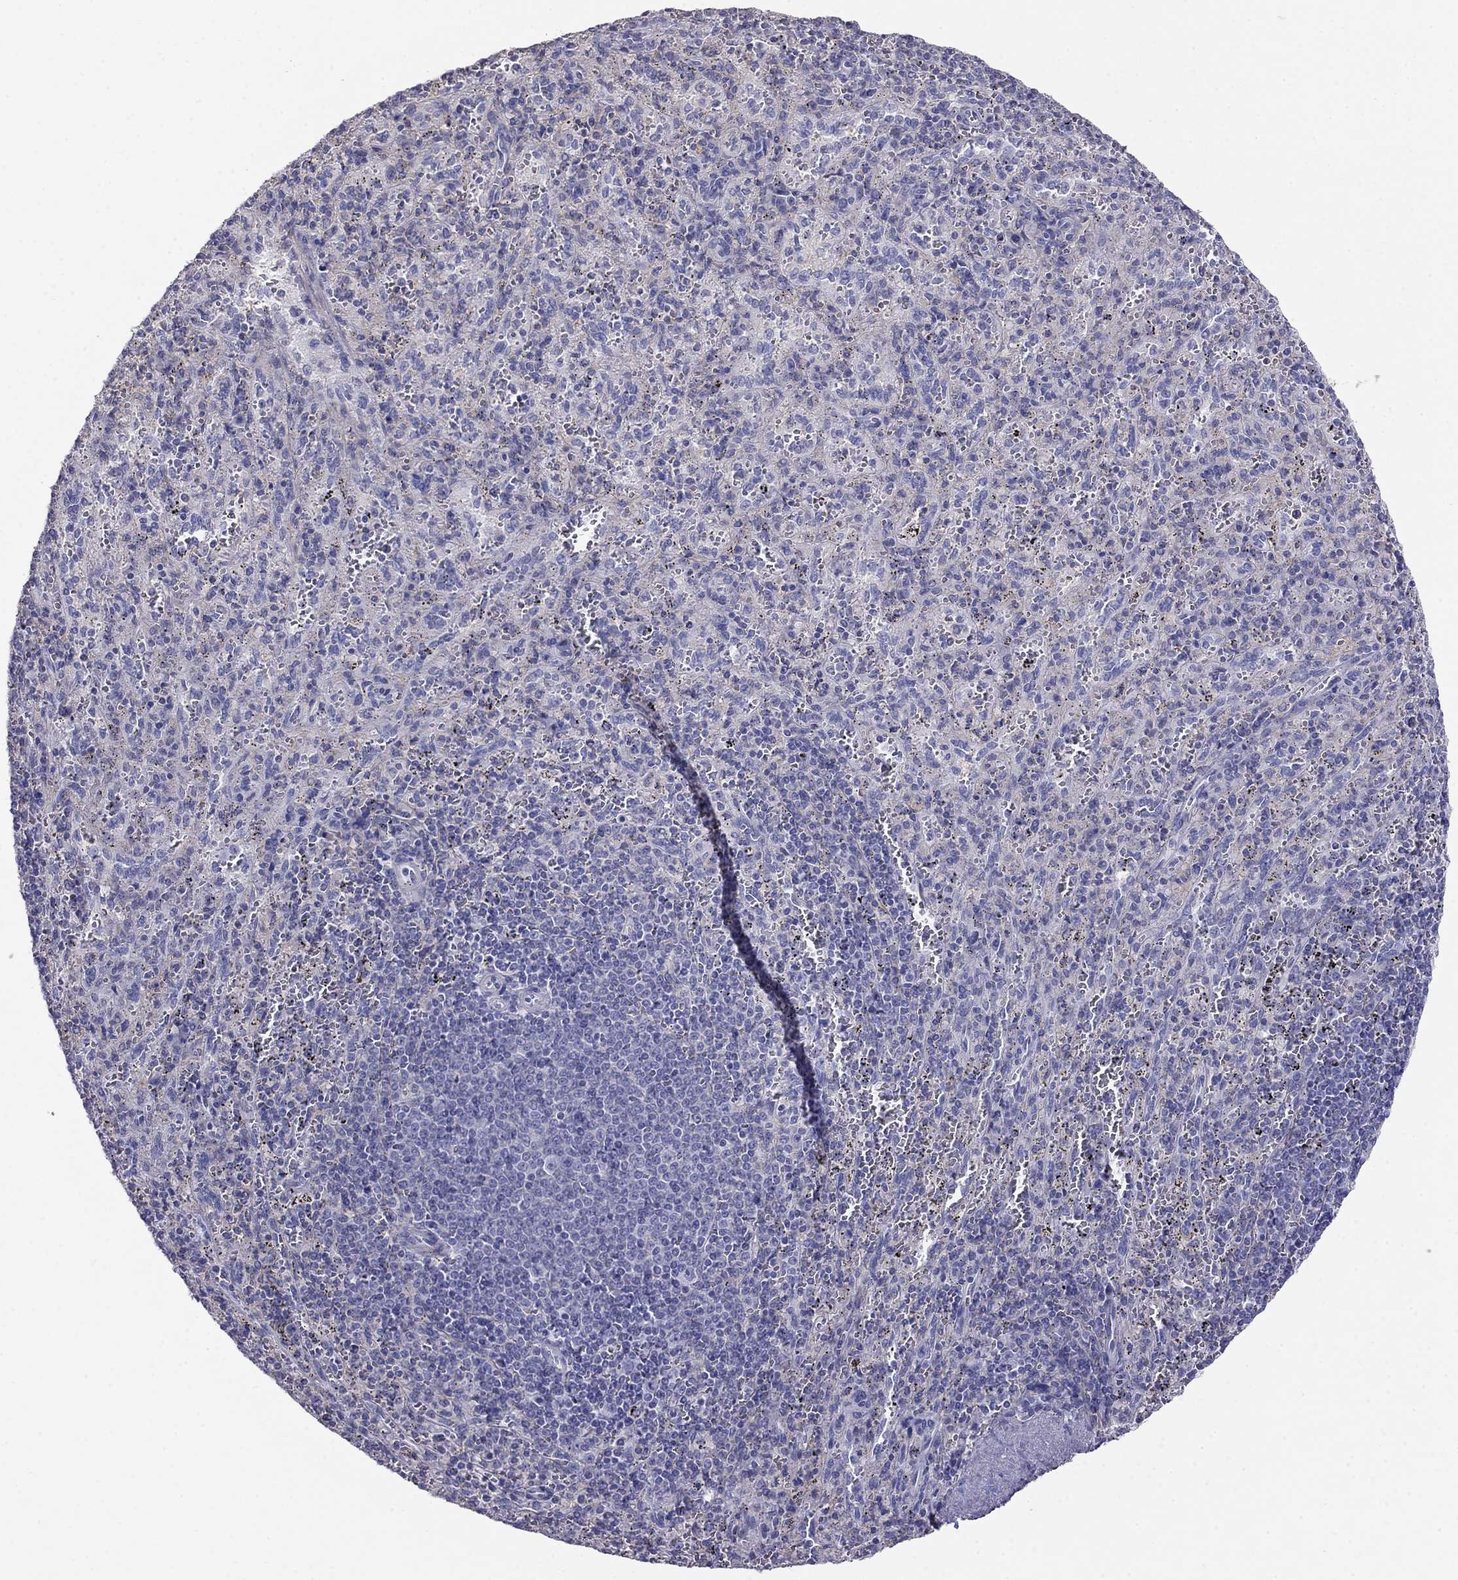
{"staining": {"intensity": "negative", "quantity": "none", "location": "none"}, "tissue": "spleen", "cell_type": "Cells in red pulp", "image_type": "normal", "snomed": [{"axis": "morphology", "description": "Normal tissue, NOS"}, {"axis": "topography", "description": "Spleen"}], "caption": "A high-resolution image shows IHC staining of normal spleen, which exhibits no significant expression in cells in red pulp.", "gene": "LY6H", "patient": {"sex": "male", "age": 57}}